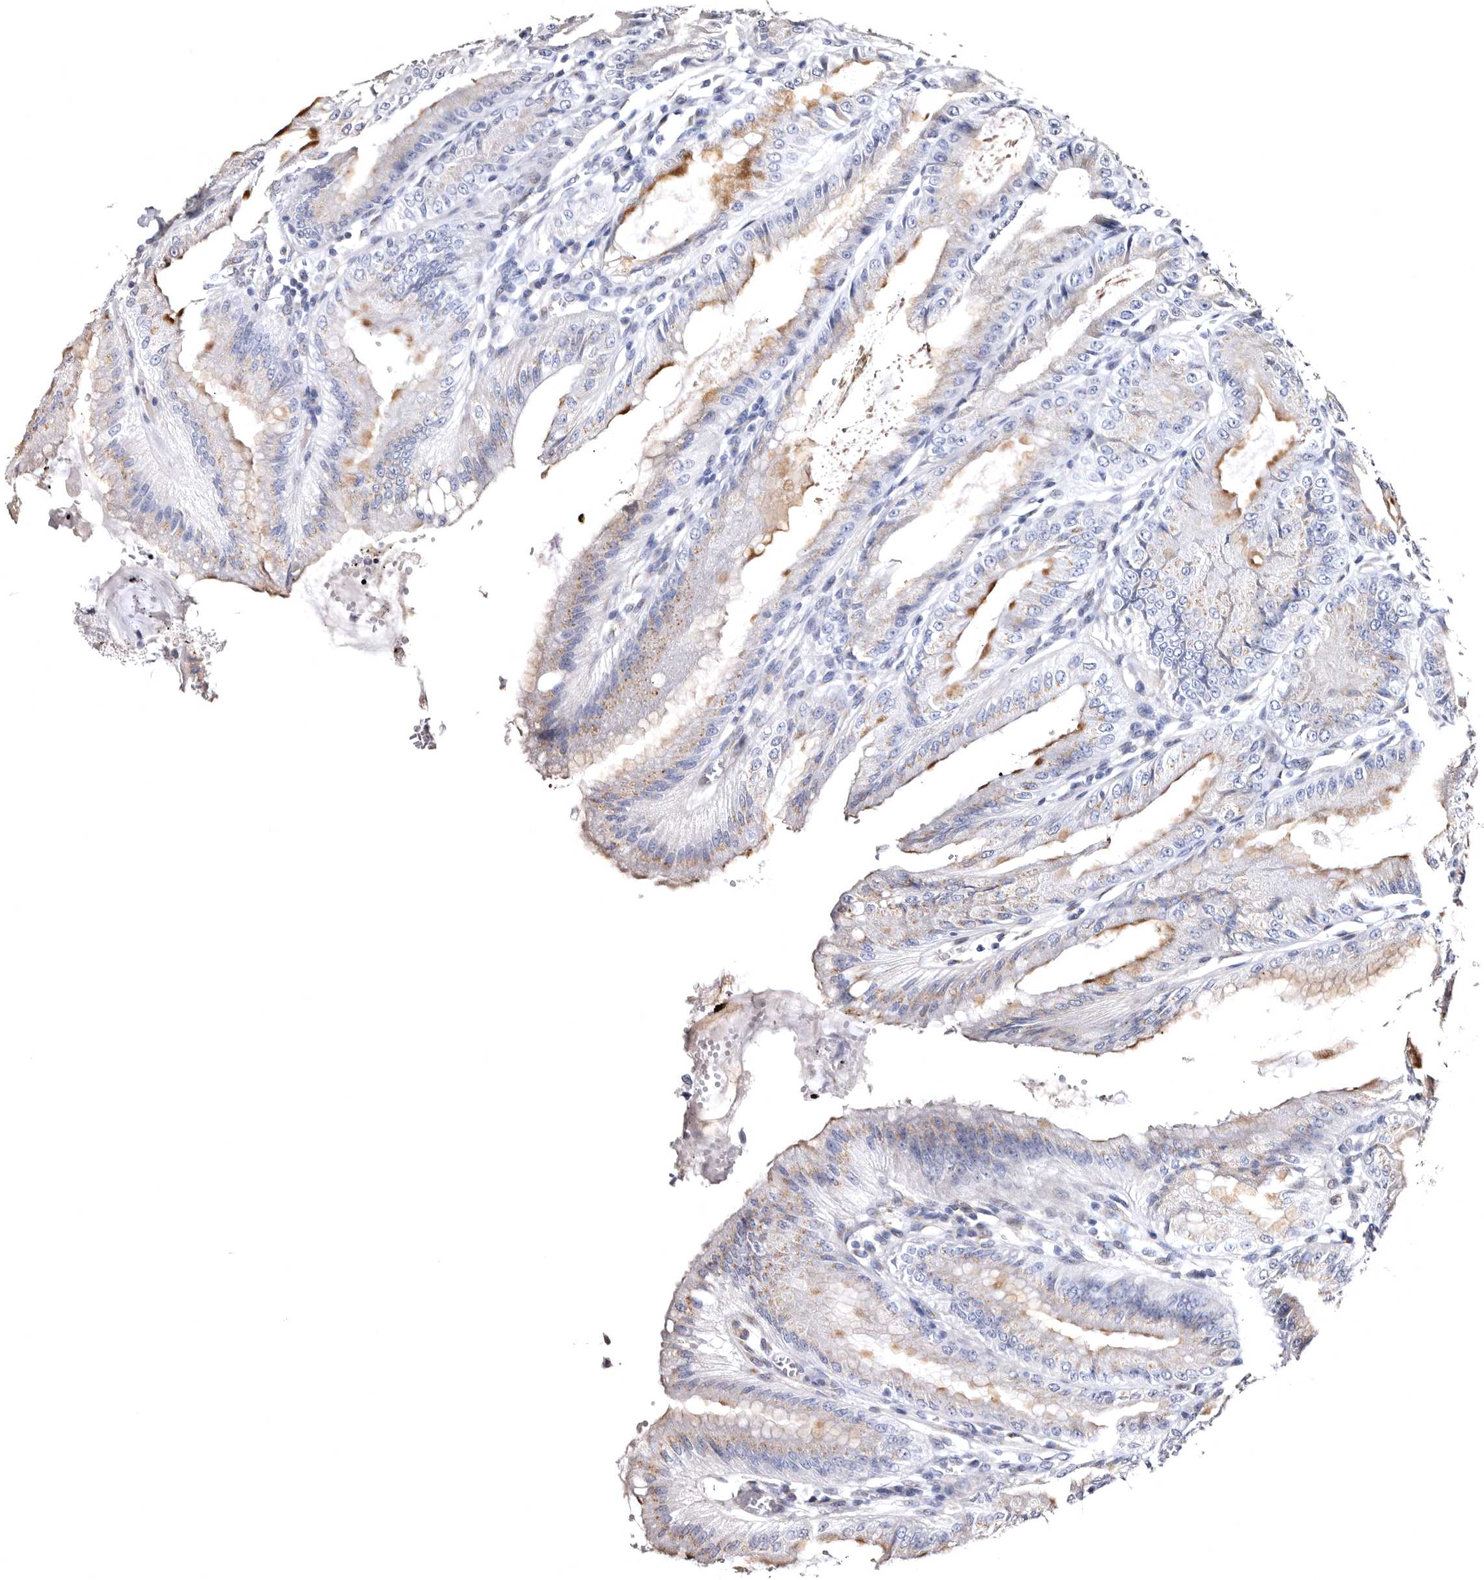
{"staining": {"intensity": "moderate", "quantity": "25%-75%", "location": "cytoplasmic/membranous"}, "tissue": "stomach", "cell_type": "Glandular cells", "image_type": "normal", "snomed": [{"axis": "morphology", "description": "Normal tissue, NOS"}, {"axis": "topography", "description": "Stomach, lower"}], "caption": "Brown immunohistochemical staining in normal human stomach exhibits moderate cytoplasmic/membranous staining in about 25%-75% of glandular cells.", "gene": "FAM91A1", "patient": {"sex": "male", "age": 71}}